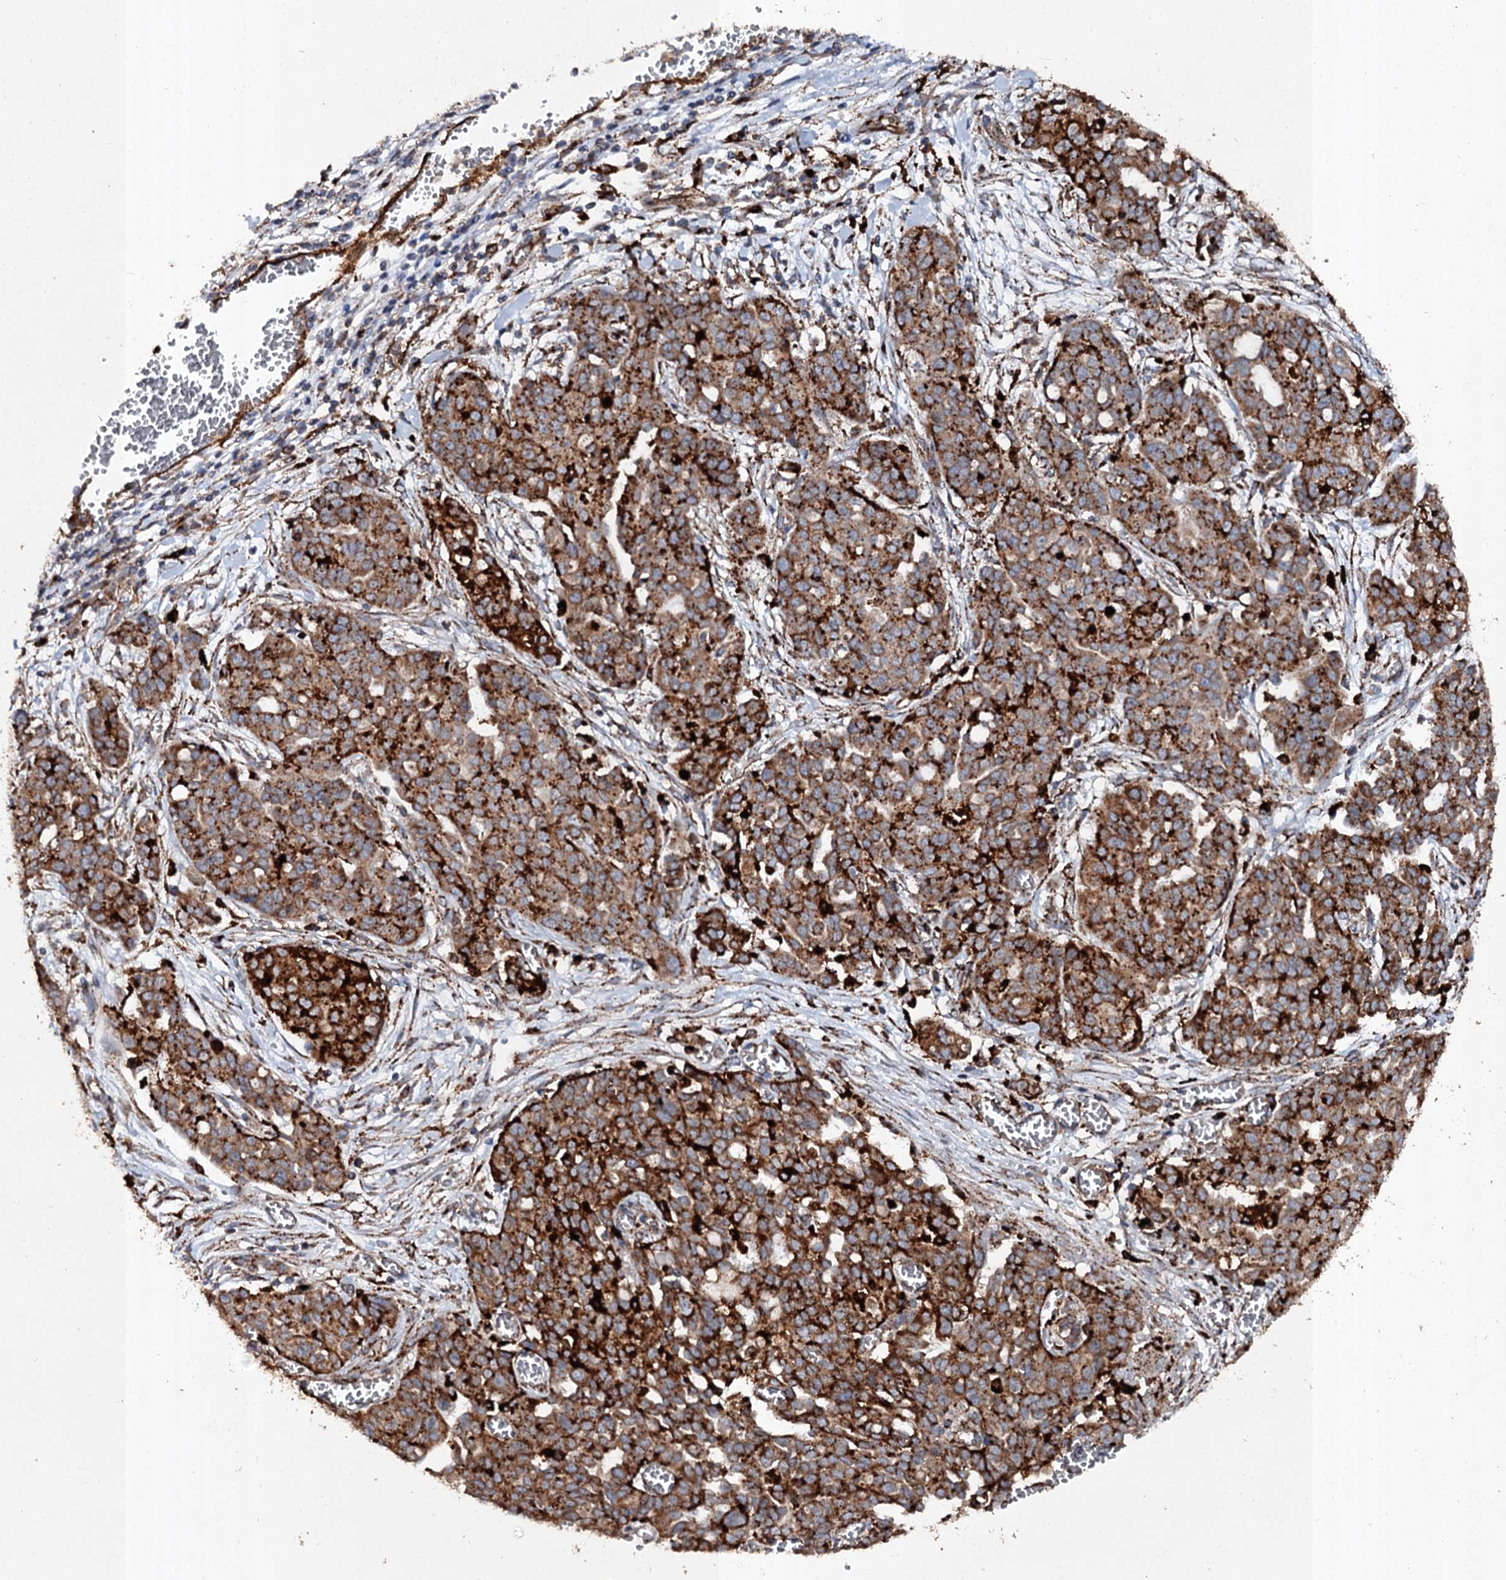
{"staining": {"intensity": "strong", "quantity": ">75%", "location": "cytoplasmic/membranous"}, "tissue": "ovarian cancer", "cell_type": "Tumor cells", "image_type": "cancer", "snomed": [{"axis": "morphology", "description": "Cystadenocarcinoma, serous, NOS"}, {"axis": "topography", "description": "Soft tissue"}, {"axis": "topography", "description": "Ovary"}], "caption": "This photomicrograph reveals IHC staining of ovarian serous cystadenocarcinoma, with high strong cytoplasmic/membranous positivity in about >75% of tumor cells.", "gene": "GBA1", "patient": {"sex": "female", "age": 57}}